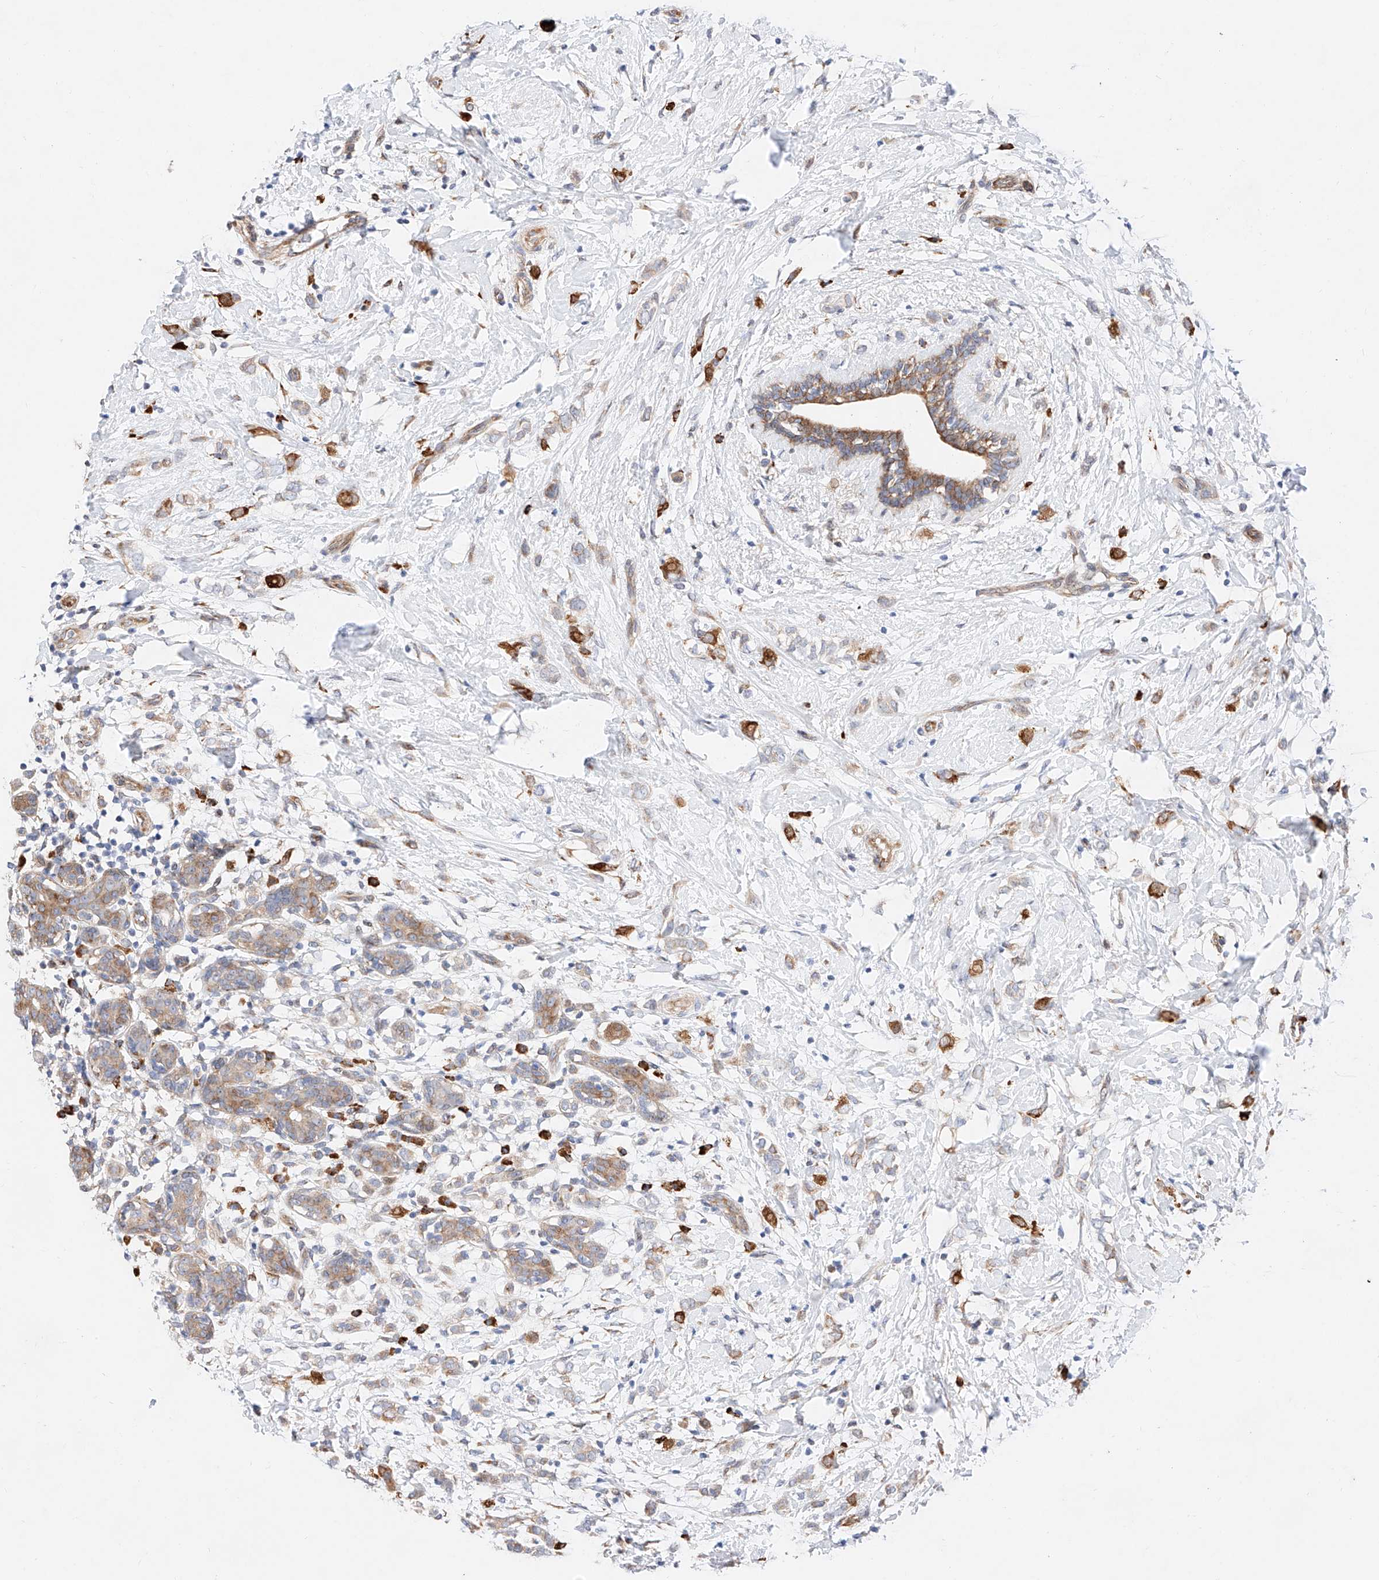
{"staining": {"intensity": "weak", "quantity": "25%-75%", "location": "cytoplasmic/membranous"}, "tissue": "breast cancer", "cell_type": "Tumor cells", "image_type": "cancer", "snomed": [{"axis": "morphology", "description": "Normal tissue, NOS"}, {"axis": "morphology", "description": "Lobular carcinoma"}, {"axis": "topography", "description": "Breast"}], "caption": "A histopathology image of breast cancer stained for a protein displays weak cytoplasmic/membranous brown staining in tumor cells. The protein is stained brown, and the nuclei are stained in blue (DAB (3,3'-diaminobenzidine) IHC with brightfield microscopy, high magnification).", "gene": "ATP9B", "patient": {"sex": "female", "age": 47}}